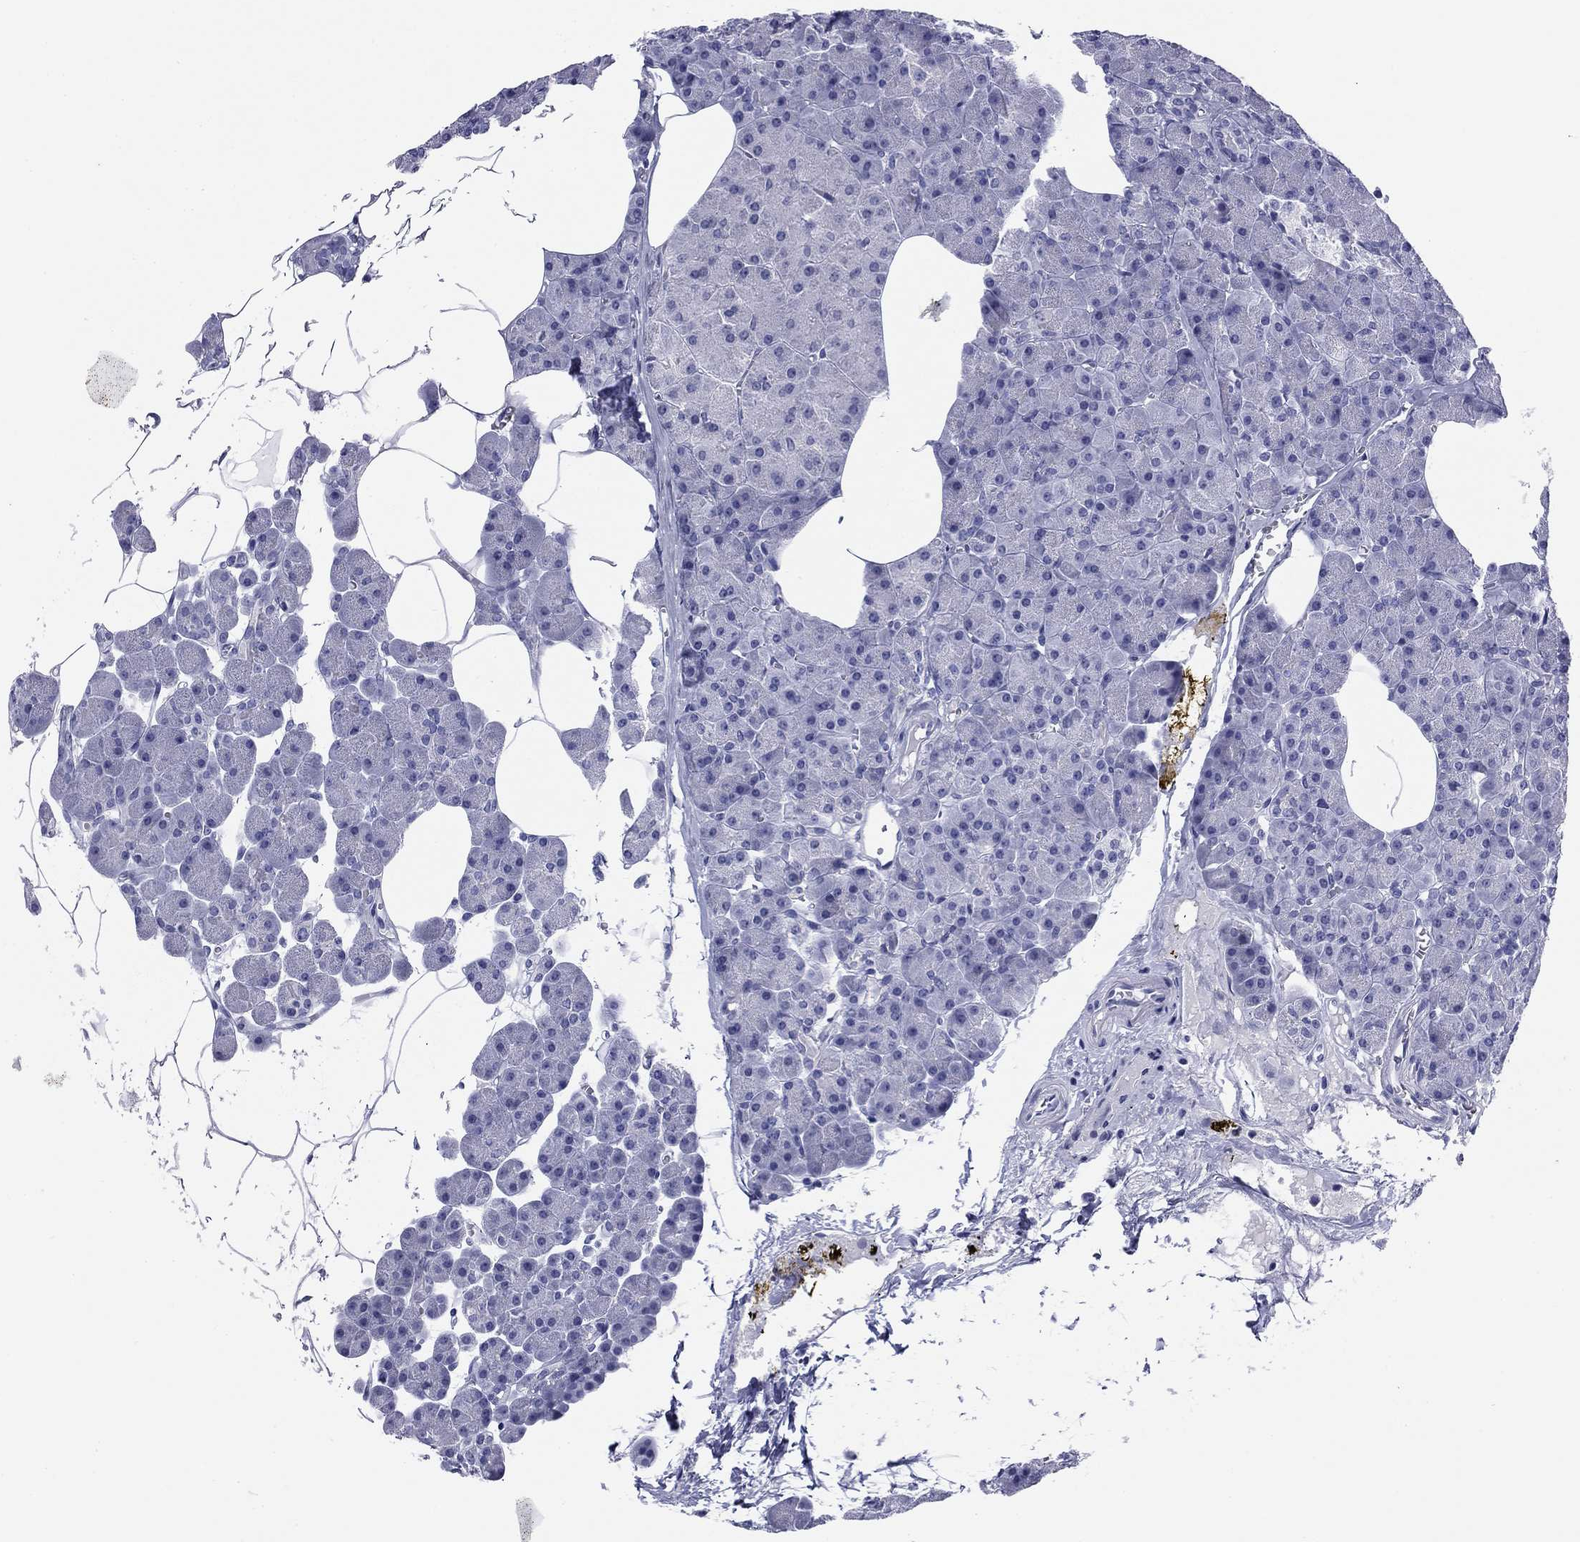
{"staining": {"intensity": "negative", "quantity": "none", "location": "none"}, "tissue": "pancreas", "cell_type": "Exocrine glandular cells", "image_type": "normal", "snomed": [{"axis": "morphology", "description": "Normal tissue, NOS"}, {"axis": "topography", "description": "Pancreas"}], "caption": "Immunohistochemistry (IHC) photomicrograph of unremarkable human pancreas stained for a protein (brown), which exhibits no expression in exocrine glandular cells.", "gene": "ABCC2", "patient": {"sex": "female", "age": 45}}